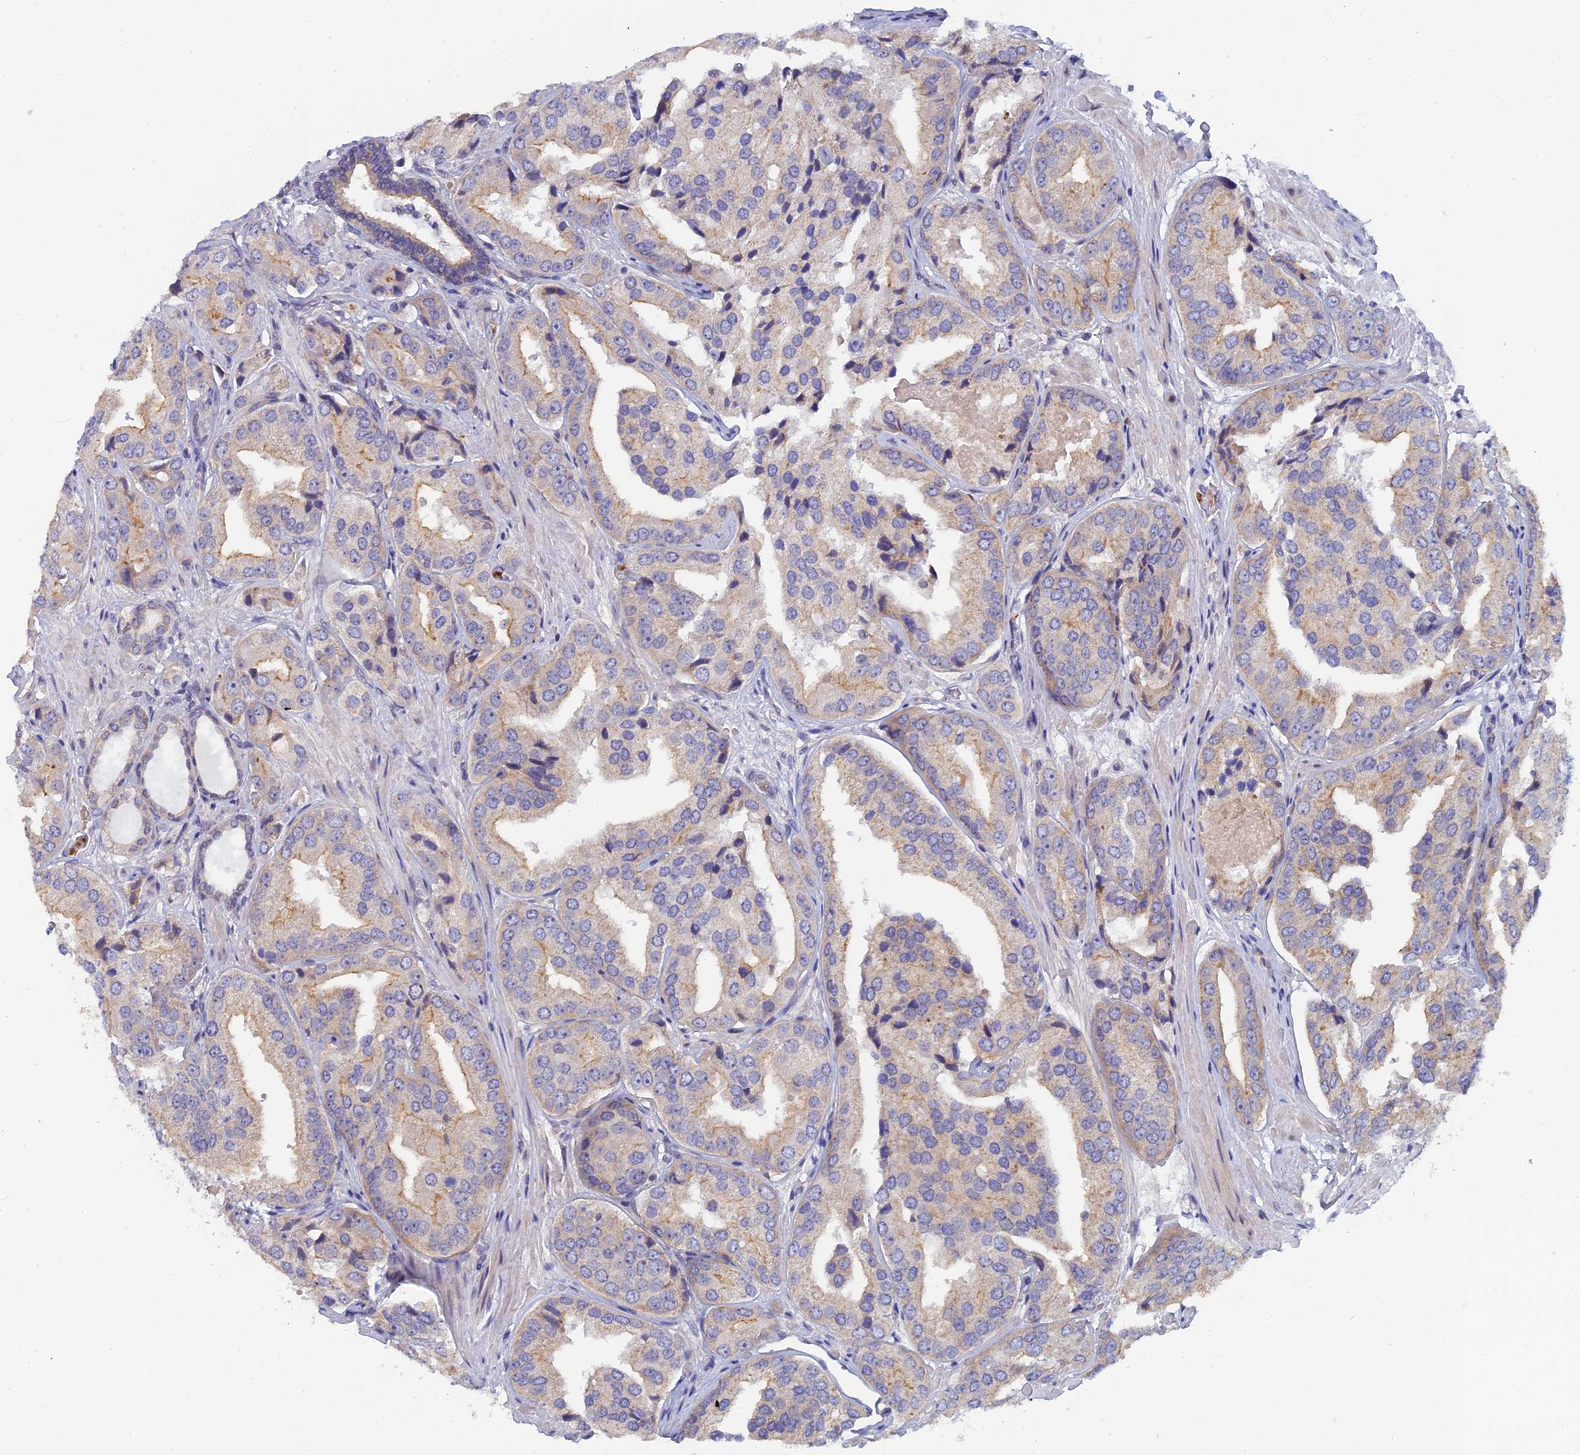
{"staining": {"intensity": "weak", "quantity": "25%-75%", "location": "cytoplasmic/membranous"}, "tissue": "prostate cancer", "cell_type": "Tumor cells", "image_type": "cancer", "snomed": [{"axis": "morphology", "description": "Adenocarcinoma, High grade"}, {"axis": "topography", "description": "Prostate"}], "caption": "Immunohistochemical staining of human prostate high-grade adenocarcinoma demonstrates low levels of weak cytoplasmic/membranous staining in approximately 25%-75% of tumor cells.", "gene": "GIPC1", "patient": {"sex": "male", "age": 63}}